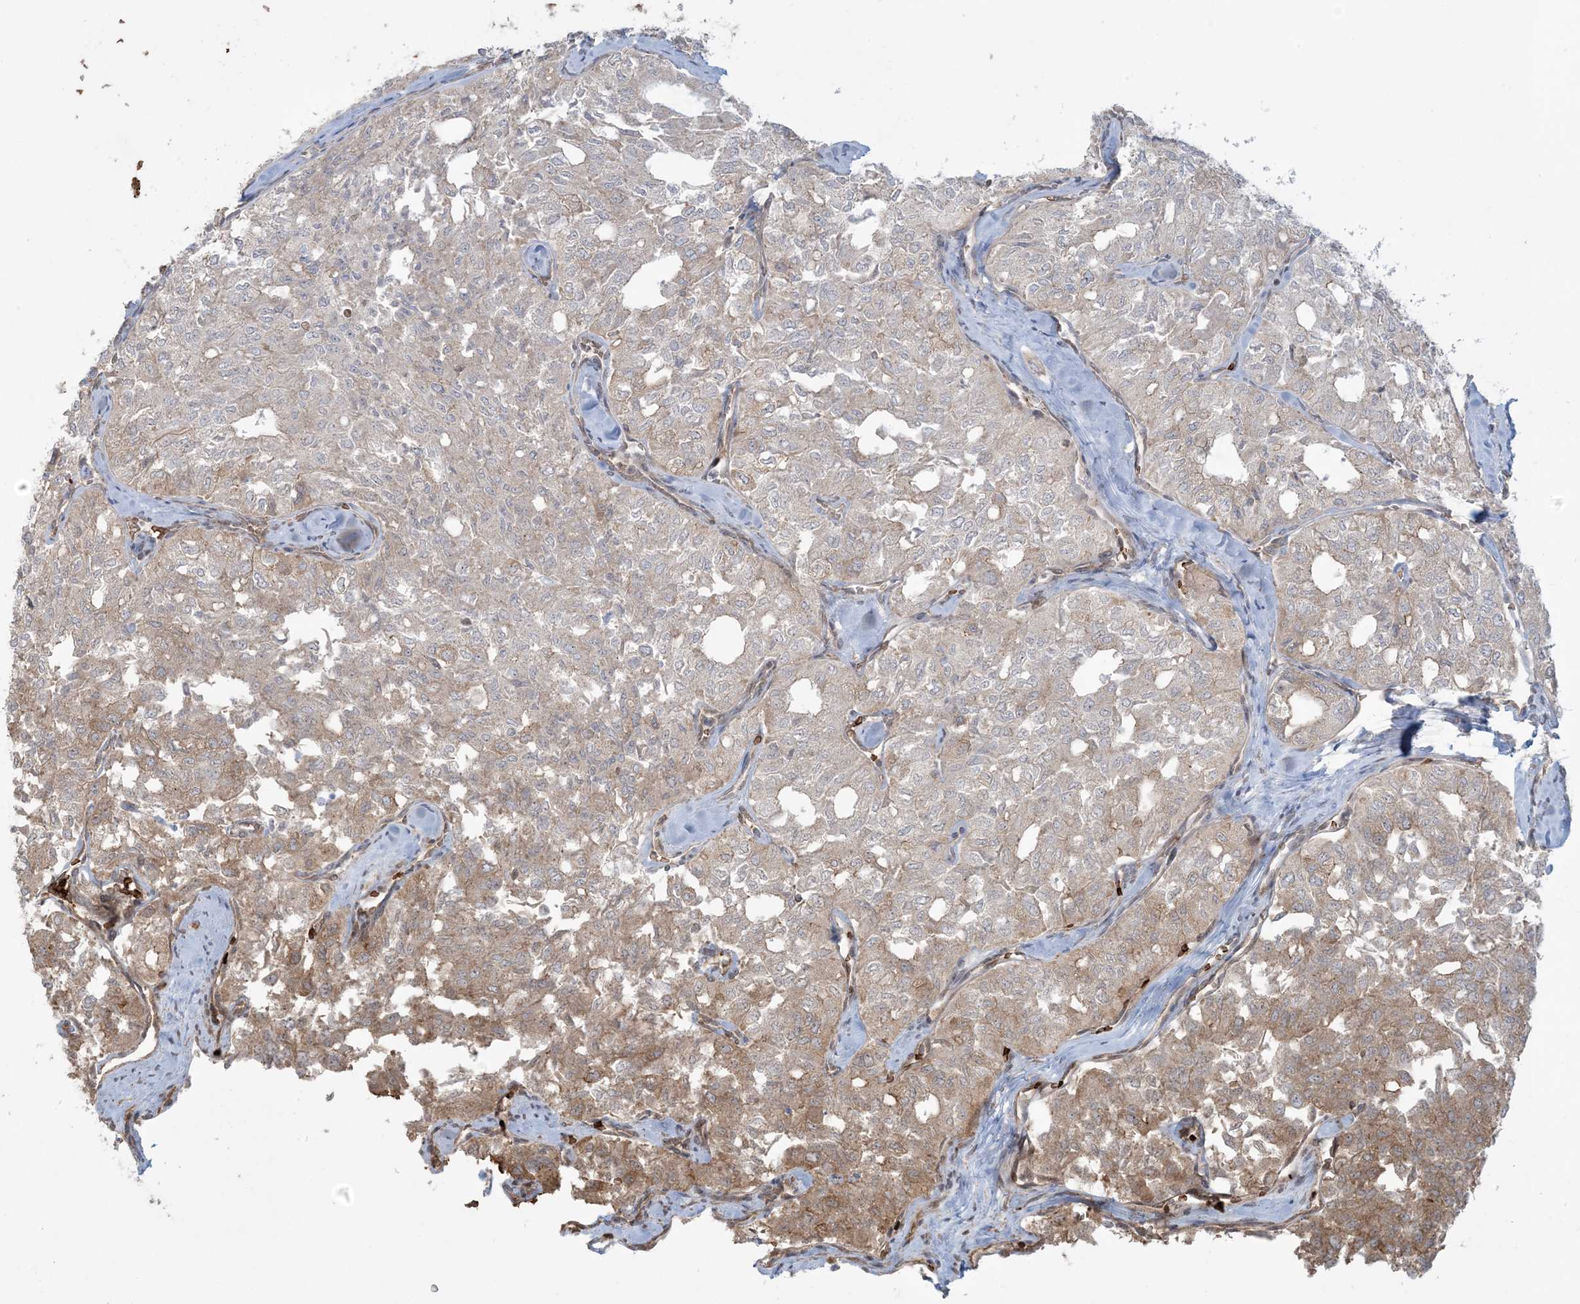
{"staining": {"intensity": "weak", "quantity": "25%-75%", "location": "cytoplasmic/membranous"}, "tissue": "thyroid cancer", "cell_type": "Tumor cells", "image_type": "cancer", "snomed": [{"axis": "morphology", "description": "Follicular adenoma carcinoma, NOS"}, {"axis": "topography", "description": "Thyroid gland"}], "caption": "Thyroid follicular adenoma carcinoma stained with a brown dye reveals weak cytoplasmic/membranous positive expression in approximately 25%-75% of tumor cells.", "gene": "ABCF3", "patient": {"sex": "male", "age": 75}}